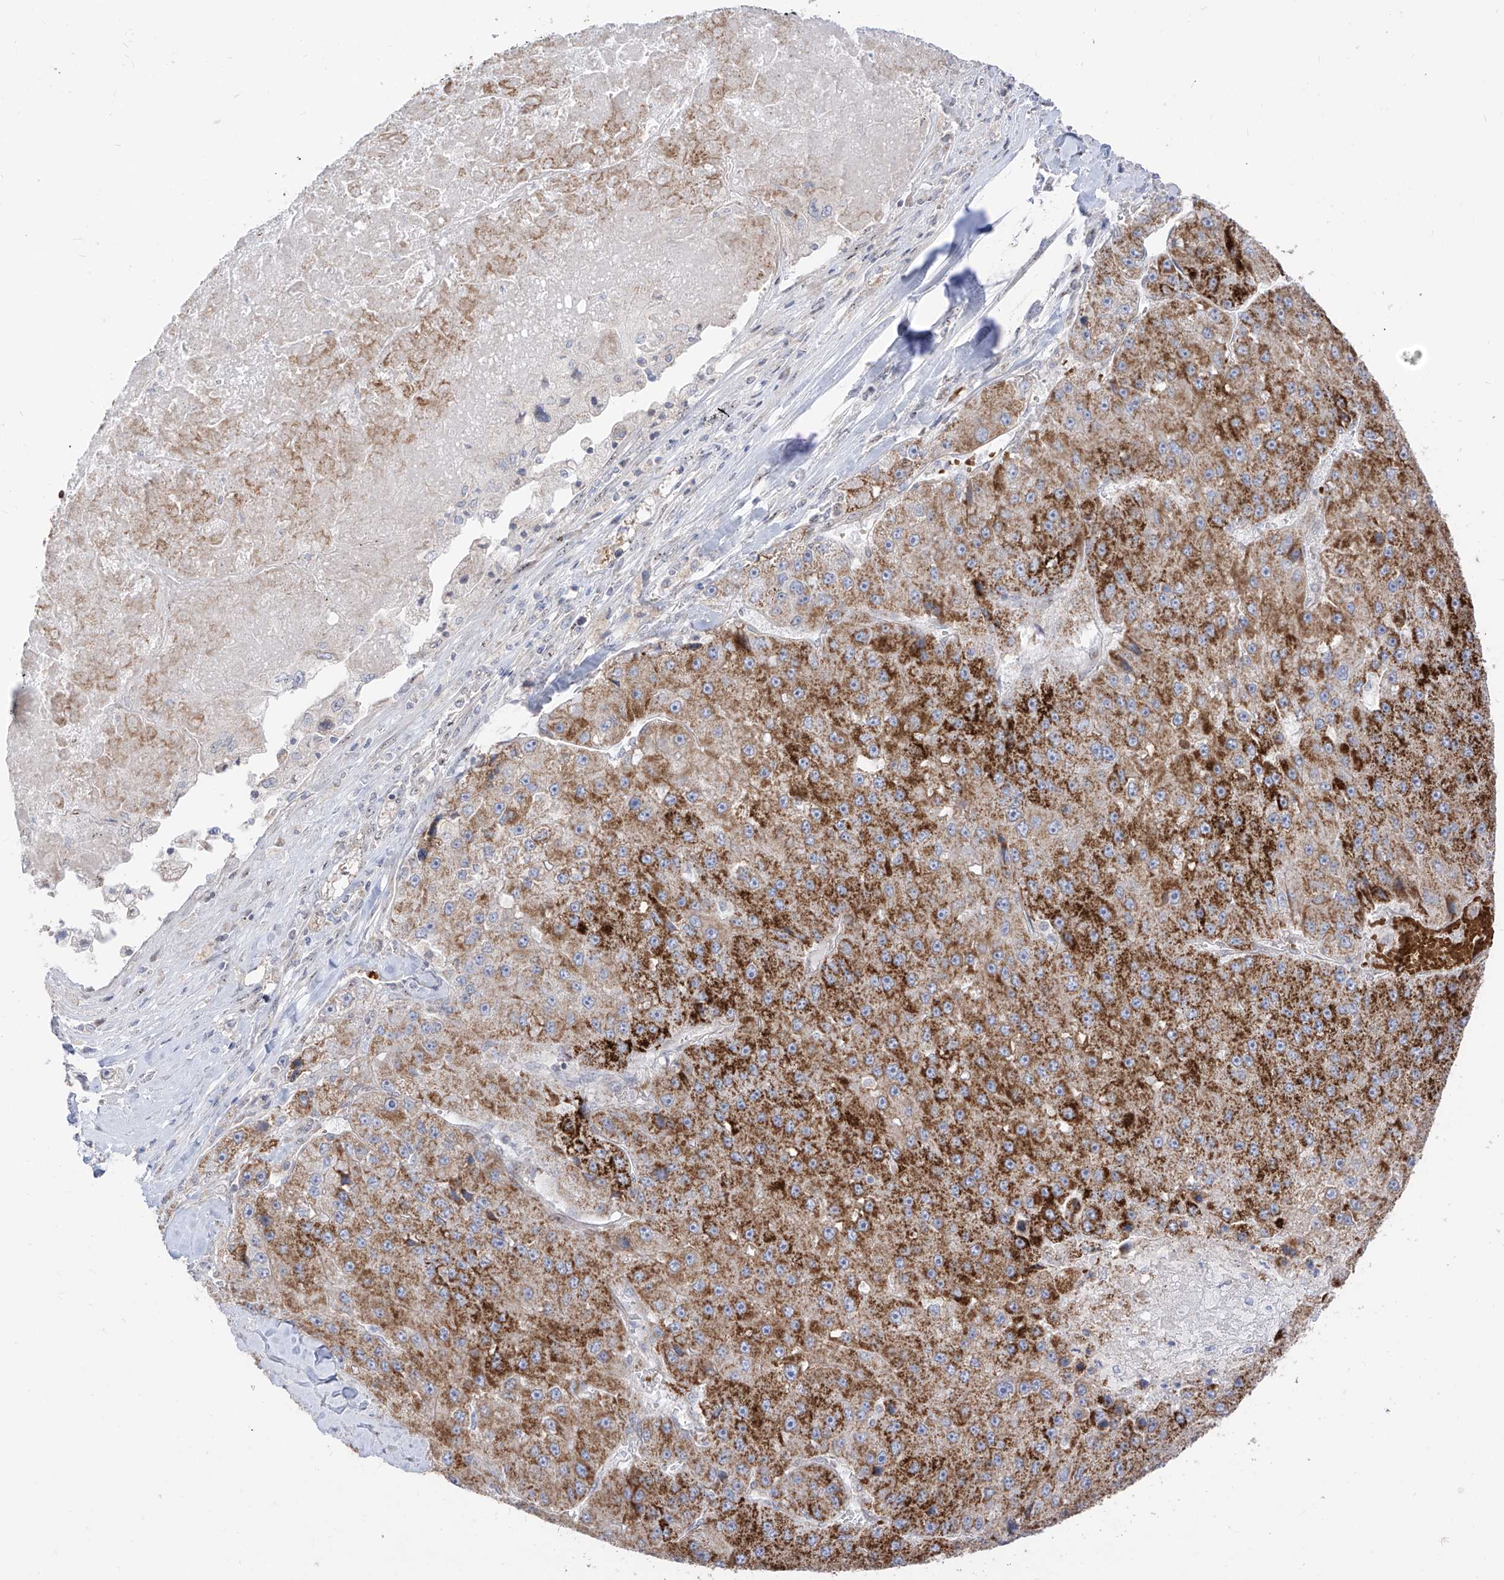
{"staining": {"intensity": "strong", "quantity": ">75%", "location": "cytoplasmic/membranous"}, "tissue": "liver cancer", "cell_type": "Tumor cells", "image_type": "cancer", "snomed": [{"axis": "morphology", "description": "Carcinoma, Hepatocellular, NOS"}, {"axis": "topography", "description": "Liver"}], "caption": "This histopathology image reveals liver cancer (hepatocellular carcinoma) stained with immunohistochemistry (IHC) to label a protein in brown. The cytoplasmic/membranous of tumor cells show strong positivity for the protein. Nuclei are counter-stained blue.", "gene": "ARHGEF40", "patient": {"sex": "female", "age": 73}}